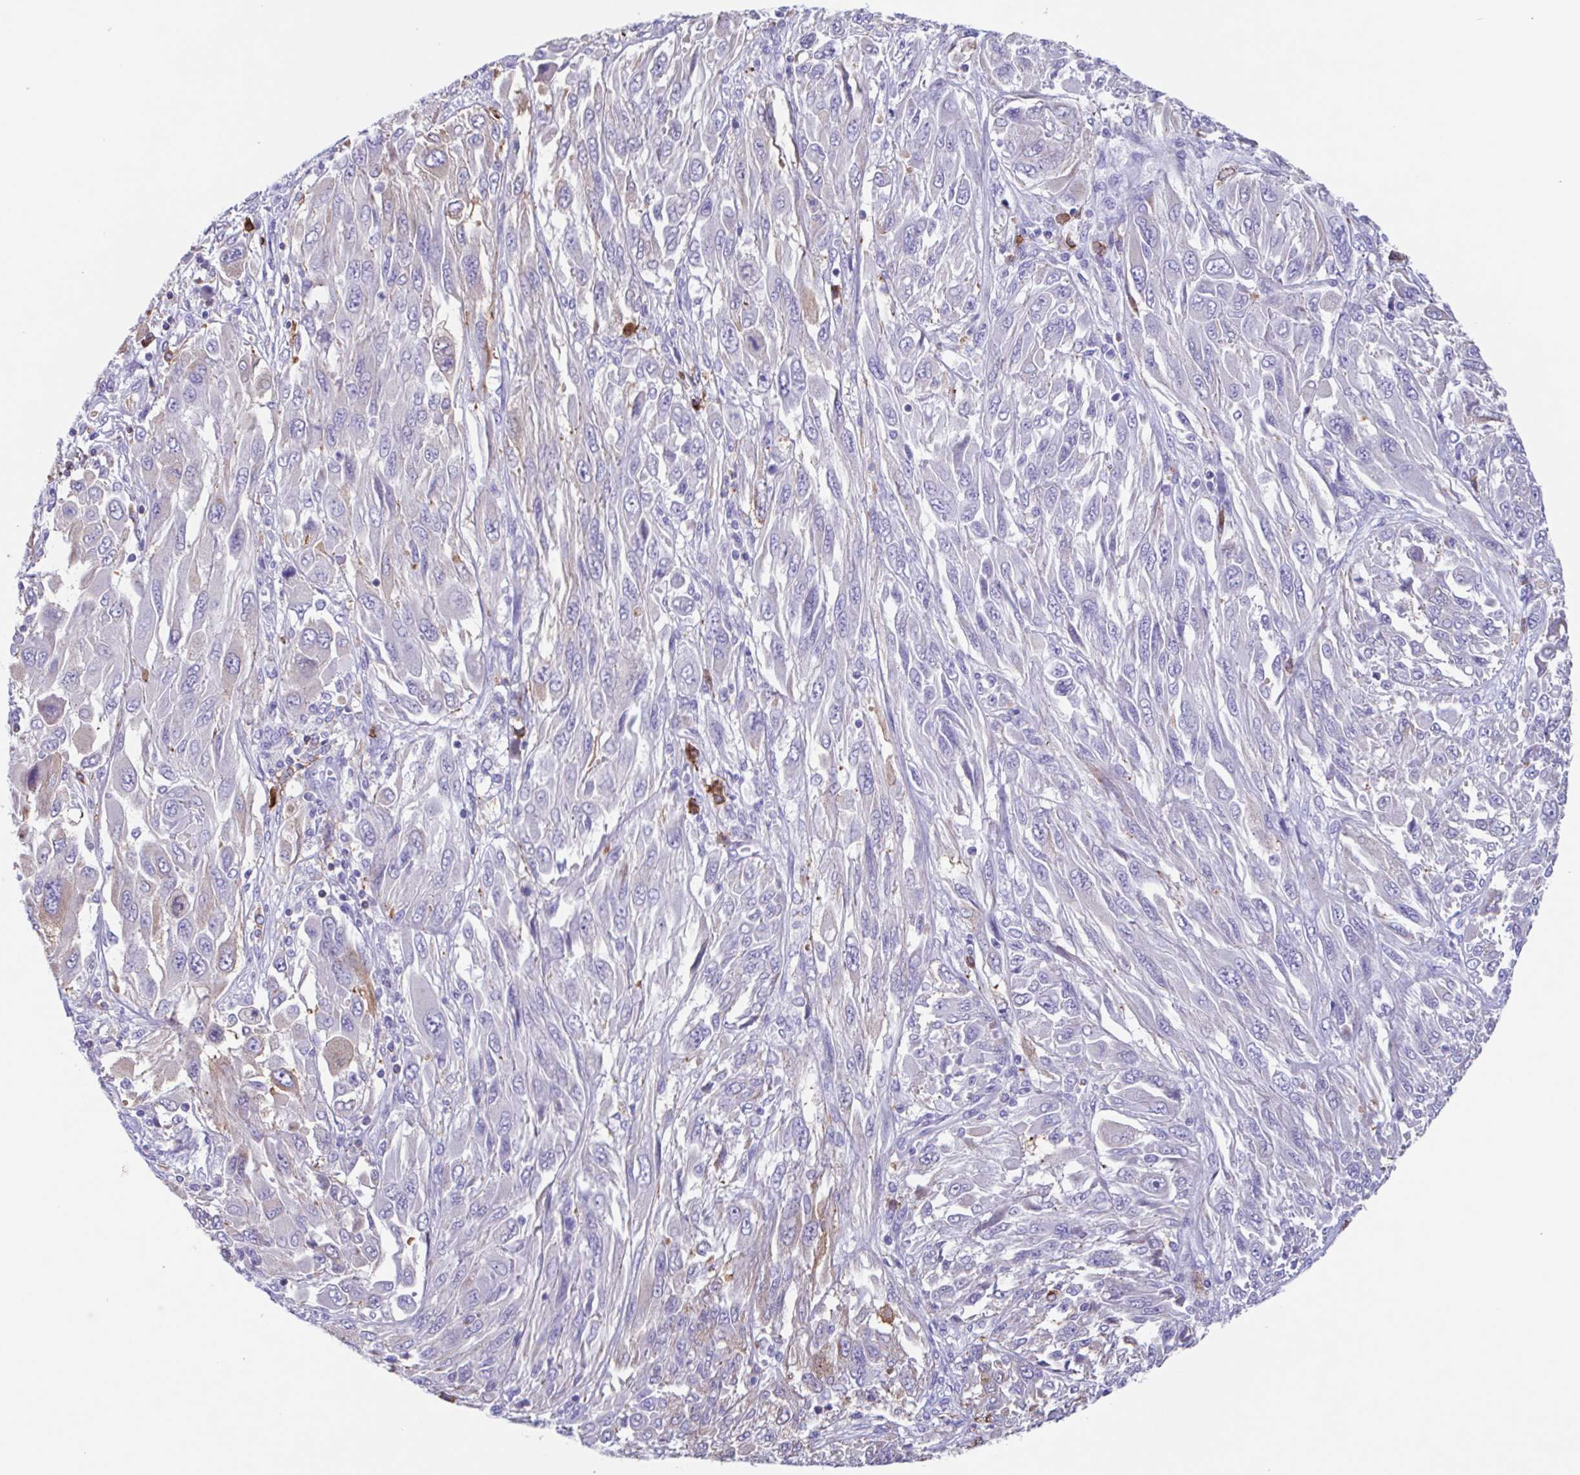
{"staining": {"intensity": "negative", "quantity": "none", "location": "none"}, "tissue": "melanoma", "cell_type": "Tumor cells", "image_type": "cancer", "snomed": [{"axis": "morphology", "description": "Malignant melanoma, NOS"}, {"axis": "topography", "description": "Skin"}], "caption": "Immunohistochemistry (IHC) of human malignant melanoma exhibits no staining in tumor cells. (DAB immunohistochemistry with hematoxylin counter stain).", "gene": "TPD52", "patient": {"sex": "female", "age": 91}}